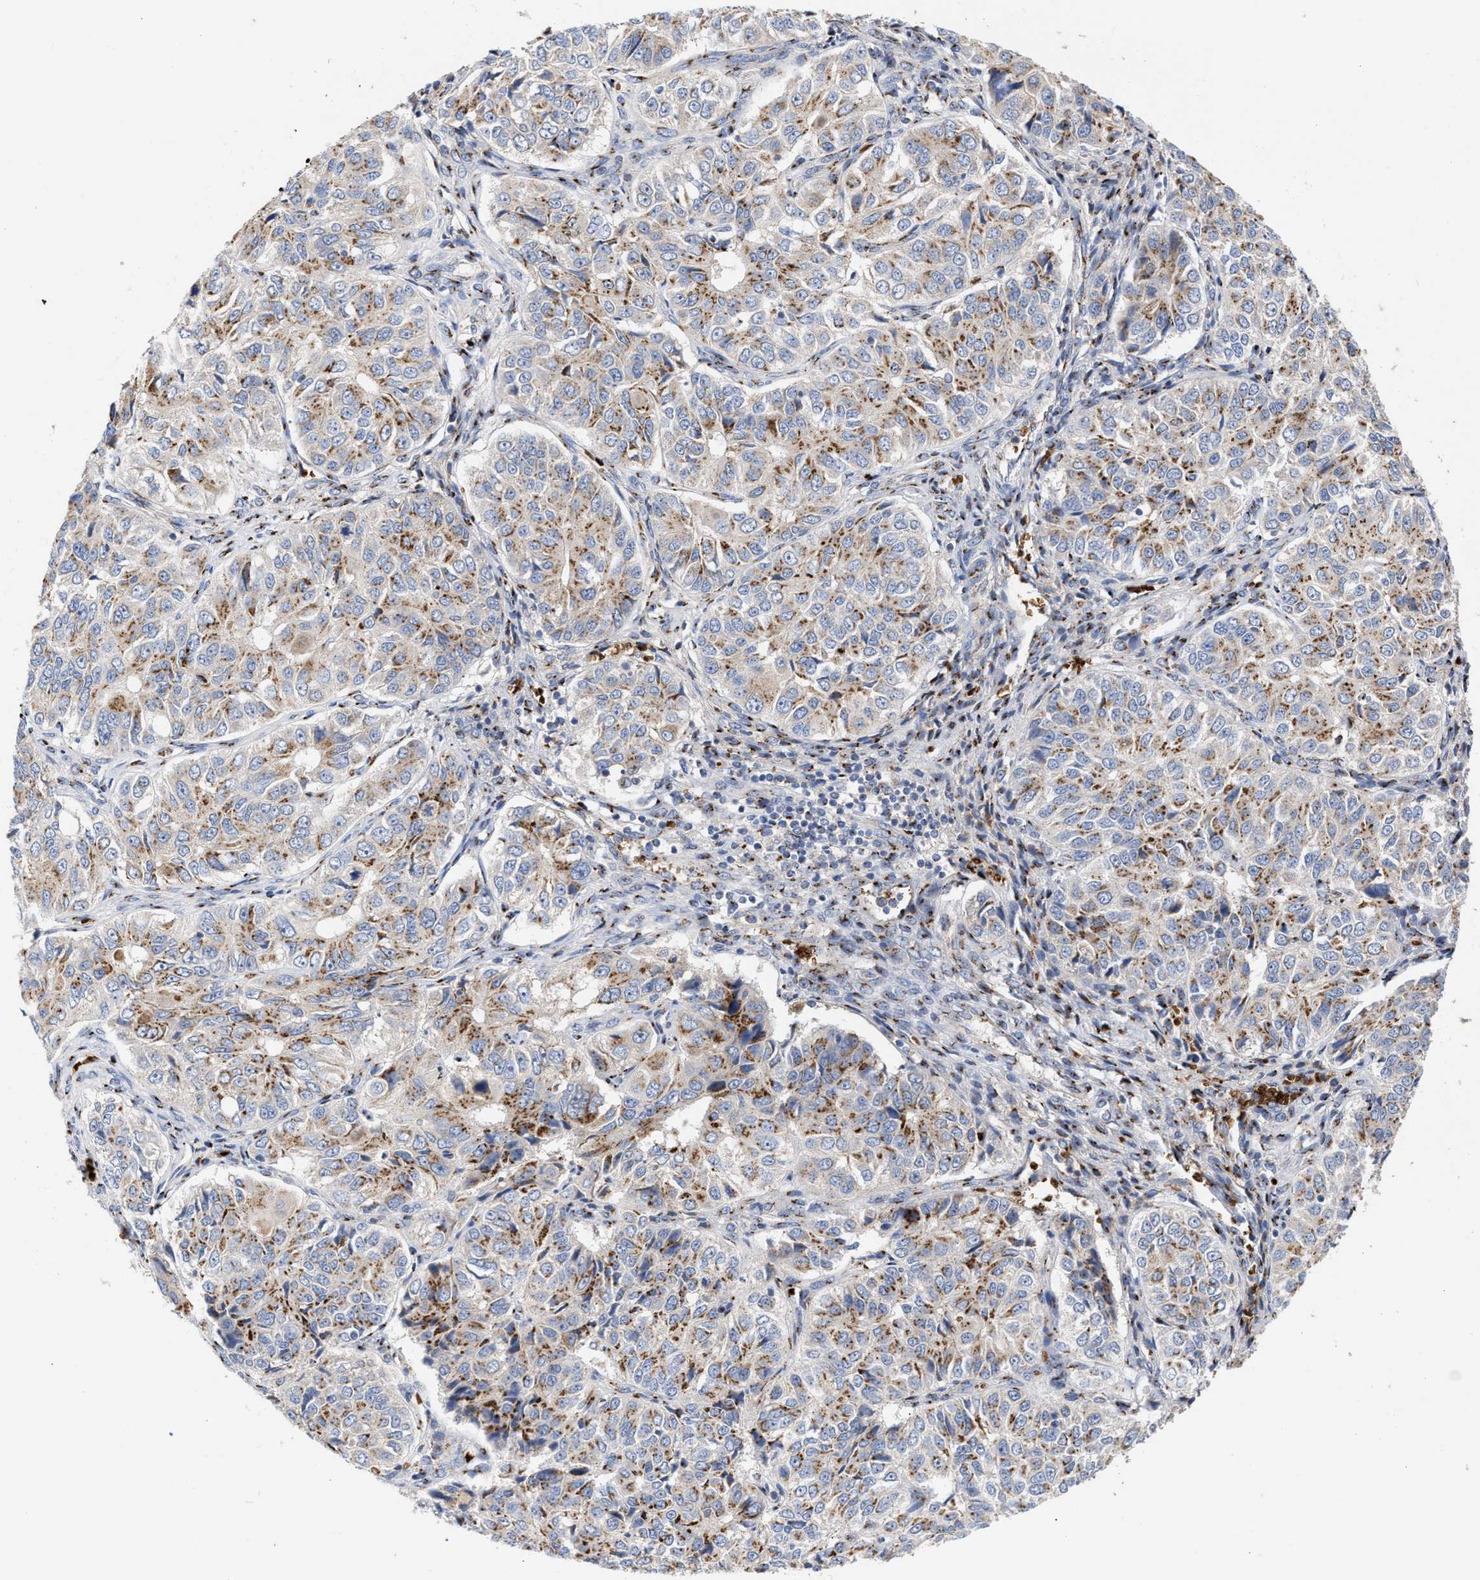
{"staining": {"intensity": "moderate", "quantity": ">75%", "location": "cytoplasmic/membranous"}, "tissue": "ovarian cancer", "cell_type": "Tumor cells", "image_type": "cancer", "snomed": [{"axis": "morphology", "description": "Carcinoma, endometroid"}, {"axis": "topography", "description": "Ovary"}], "caption": "Immunohistochemistry (IHC) of human ovarian cancer (endometroid carcinoma) shows medium levels of moderate cytoplasmic/membranous staining in about >75% of tumor cells.", "gene": "CCL2", "patient": {"sex": "female", "age": 51}}